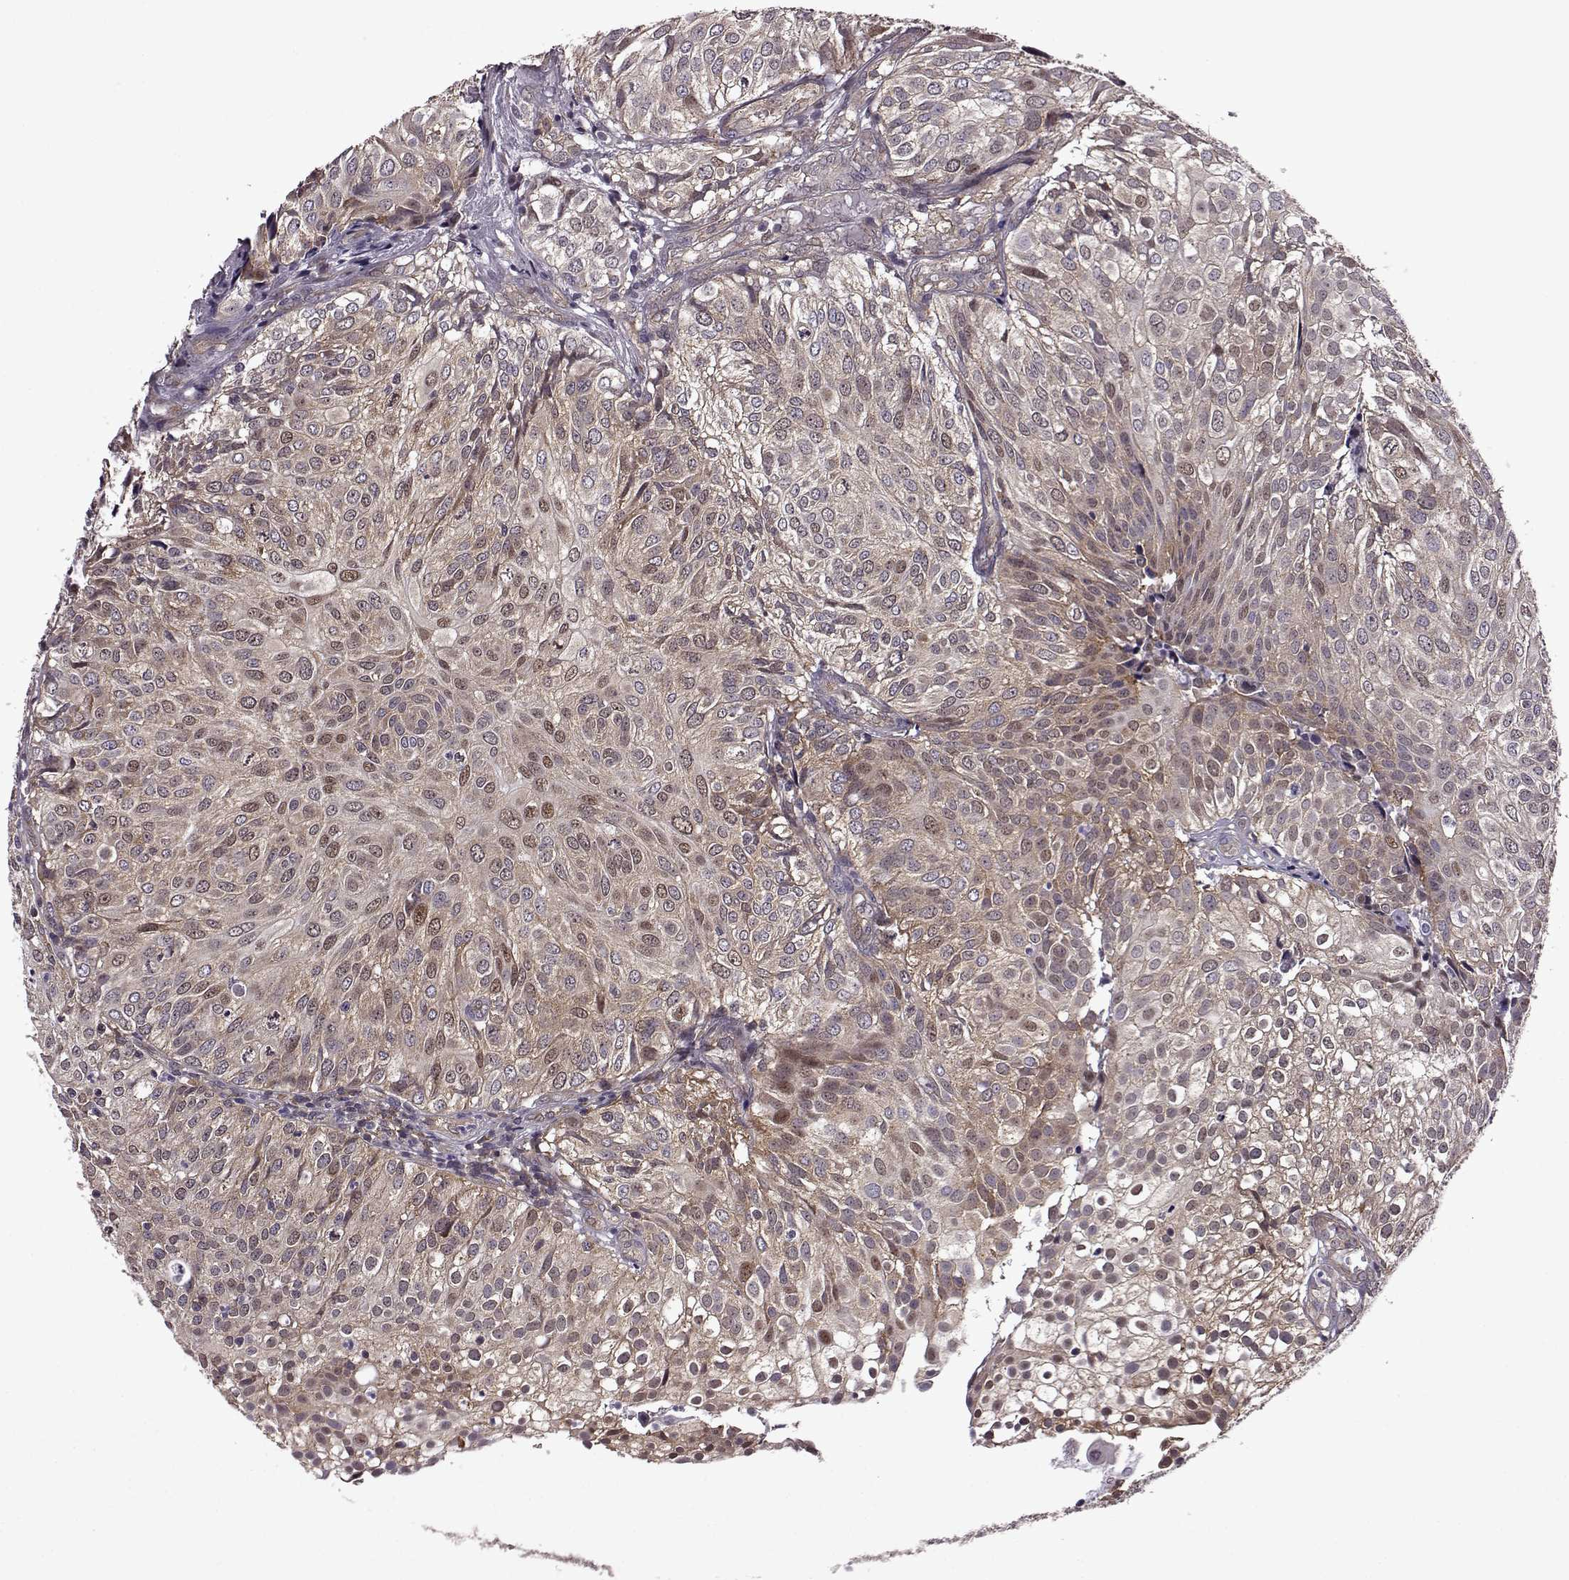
{"staining": {"intensity": "weak", "quantity": ">75%", "location": "cytoplasmic/membranous,nuclear"}, "tissue": "urothelial cancer", "cell_type": "Tumor cells", "image_type": "cancer", "snomed": [{"axis": "morphology", "description": "Urothelial carcinoma, High grade"}, {"axis": "topography", "description": "Urinary bladder"}], "caption": "The immunohistochemical stain highlights weak cytoplasmic/membranous and nuclear expression in tumor cells of urothelial cancer tissue. (DAB IHC with brightfield microscopy, high magnification).", "gene": "URI1", "patient": {"sex": "female", "age": 79}}